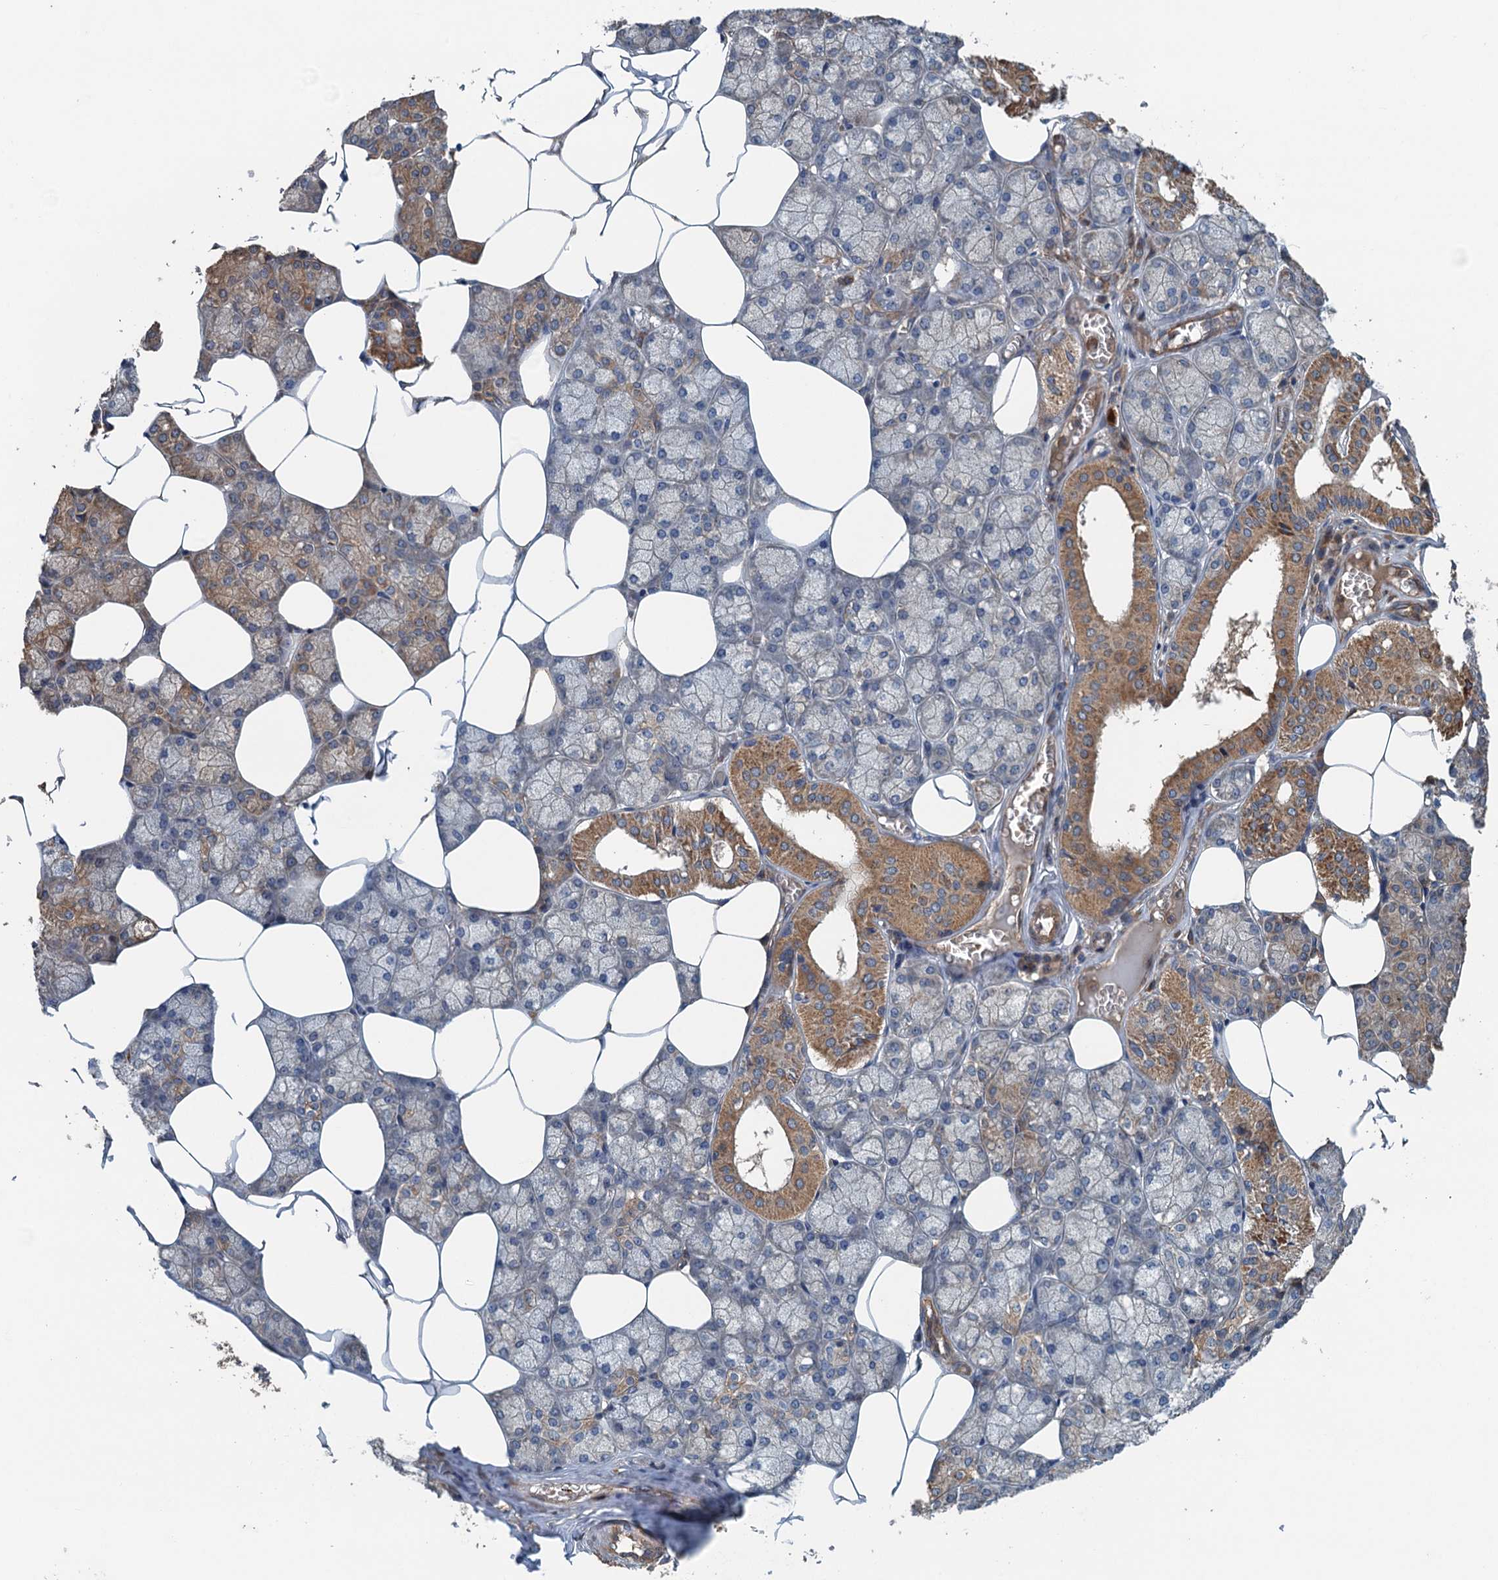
{"staining": {"intensity": "moderate", "quantity": "25%-75%", "location": "cytoplasmic/membranous"}, "tissue": "salivary gland", "cell_type": "Glandular cells", "image_type": "normal", "snomed": [{"axis": "morphology", "description": "Normal tissue, NOS"}, {"axis": "topography", "description": "Salivary gland"}], "caption": "Moderate cytoplasmic/membranous protein expression is present in approximately 25%-75% of glandular cells in salivary gland. (DAB IHC, brown staining for protein, blue staining for nuclei).", "gene": "BORCS5", "patient": {"sex": "male", "age": 62}}